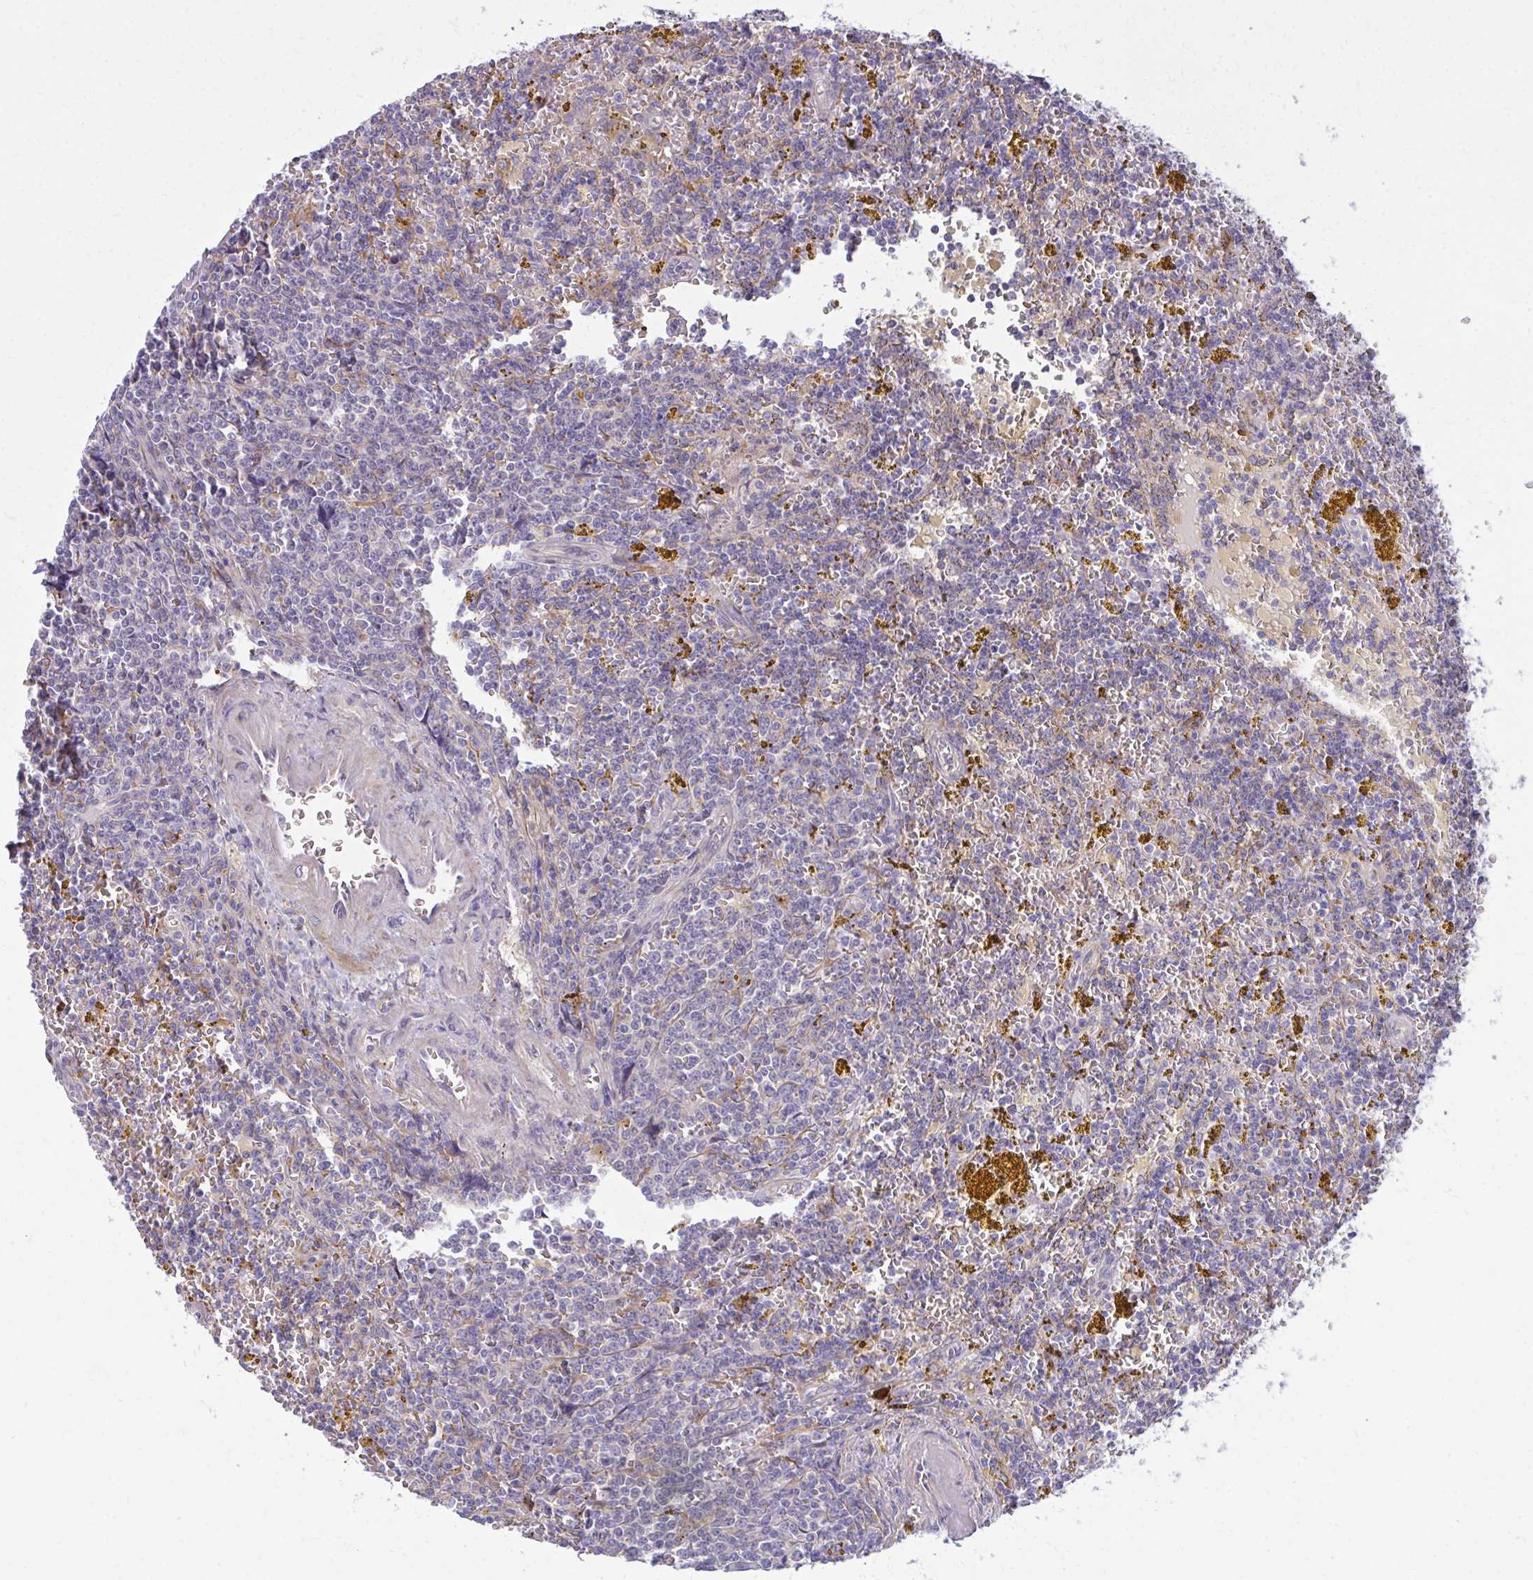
{"staining": {"intensity": "negative", "quantity": "none", "location": "none"}, "tissue": "lymphoma", "cell_type": "Tumor cells", "image_type": "cancer", "snomed": [{"axis": "morphology", "description": "Malignant lymphoma, non-Hodgkin's type, Low grade"}, {"axis": "topography", "description": "Spleen"}, {"axis": "topography", "description": "Lymph node"}], "caption": "The image shows no staining of tumor cells in lymphoma. (Immunohistochemistry (ihc), brightfield microscopy, high magnification).", "gene": "CEMP1", "patient": {"sex": "female", "age": 66}}